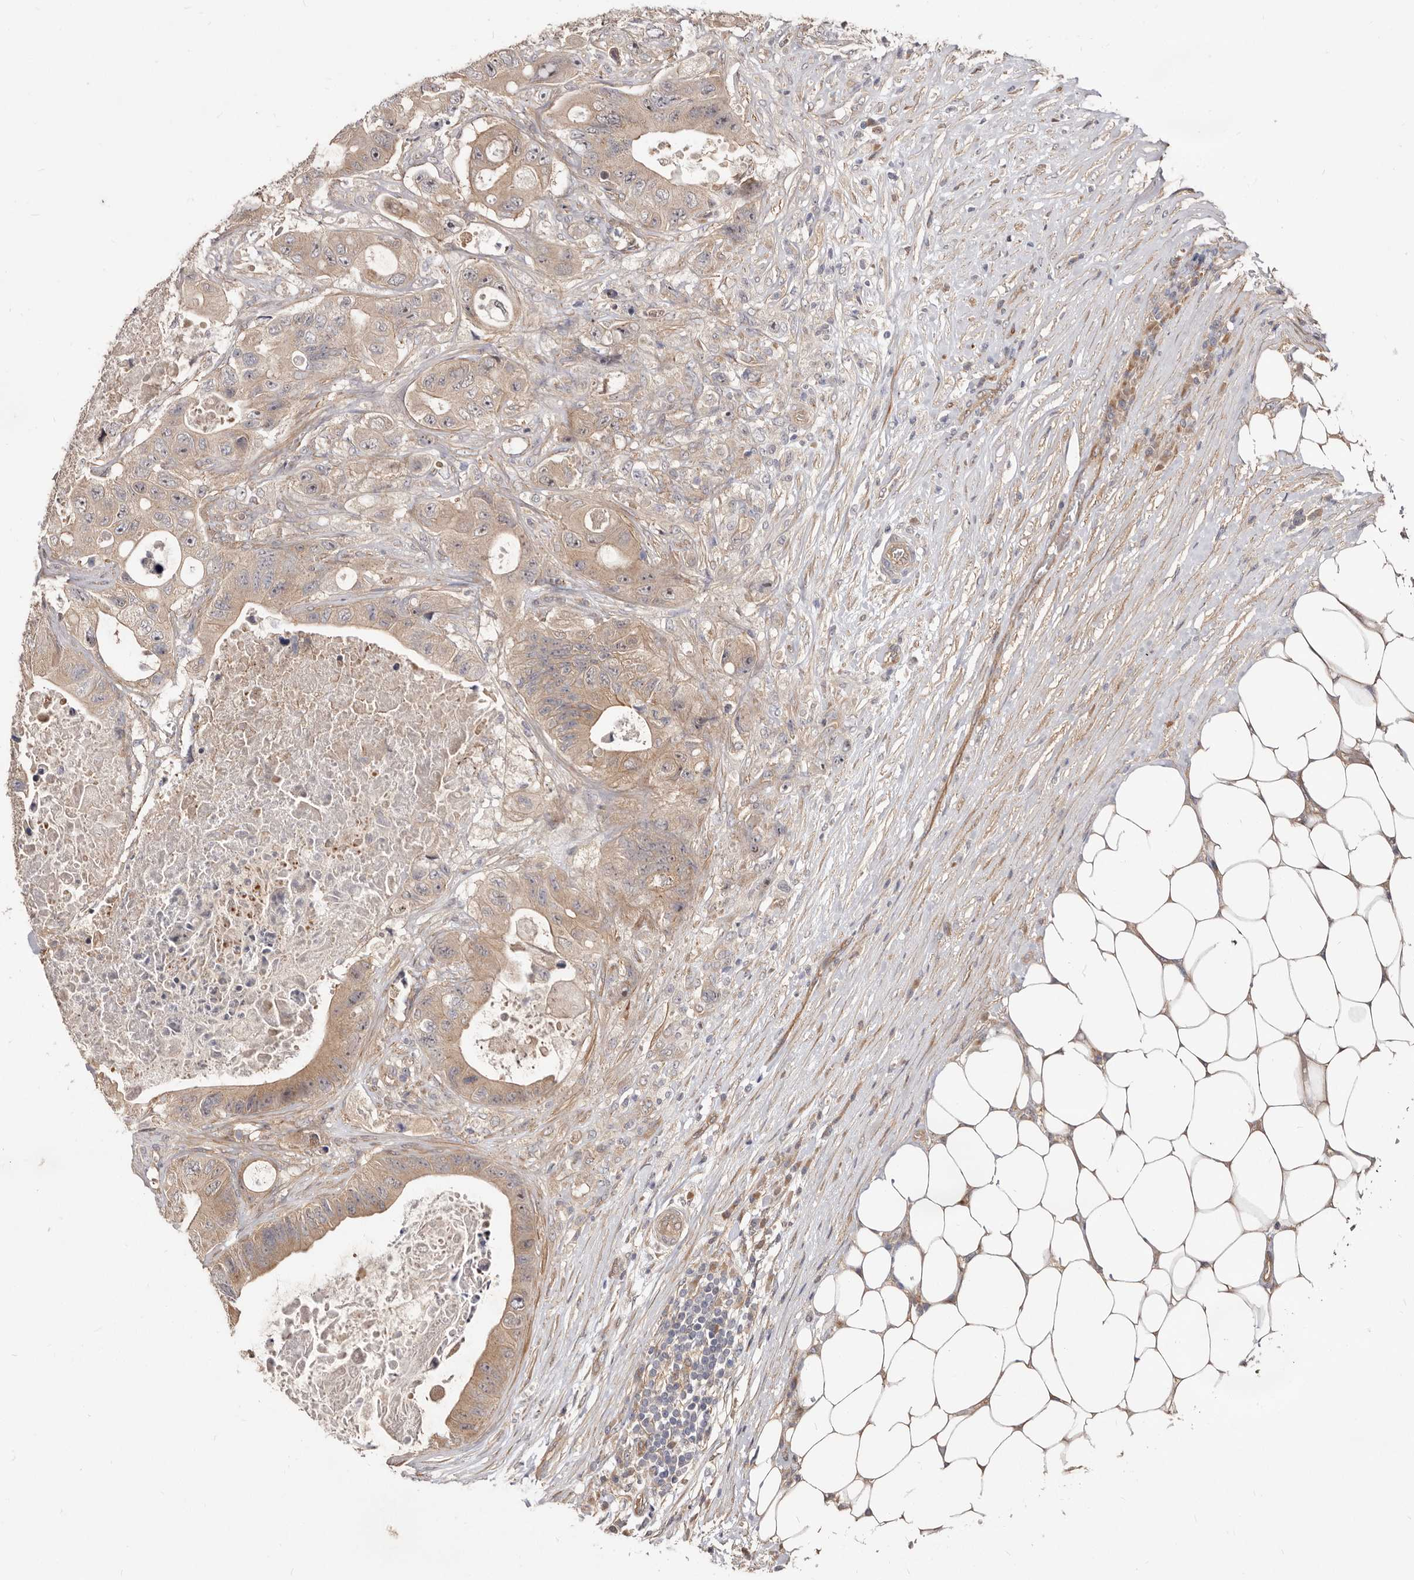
{"staining": {"intensity": "weak", "quantity": ">75%", "location": "cytoplasmic/membranous"}, "tissue": "colorectal cancer", "cell_type": "Tumor cells", "image_type": "cancer", "snomed": [{"axis": "morphology", "description": "Adenocarcinoma, NOS"}, {"axis": "topography", "description": "Colon"}], "caption": "This photomicrograph displays colorectal adenocarcinoma stained with immunohistochemistry to label a protein in brown. The cytoplasmic/membranous of tumor cells show weak positivity for the protein. Nuclei are counter-stained blue.", "gene": "GPATCH4", "patient": {"sex": "female", "age": 46}}